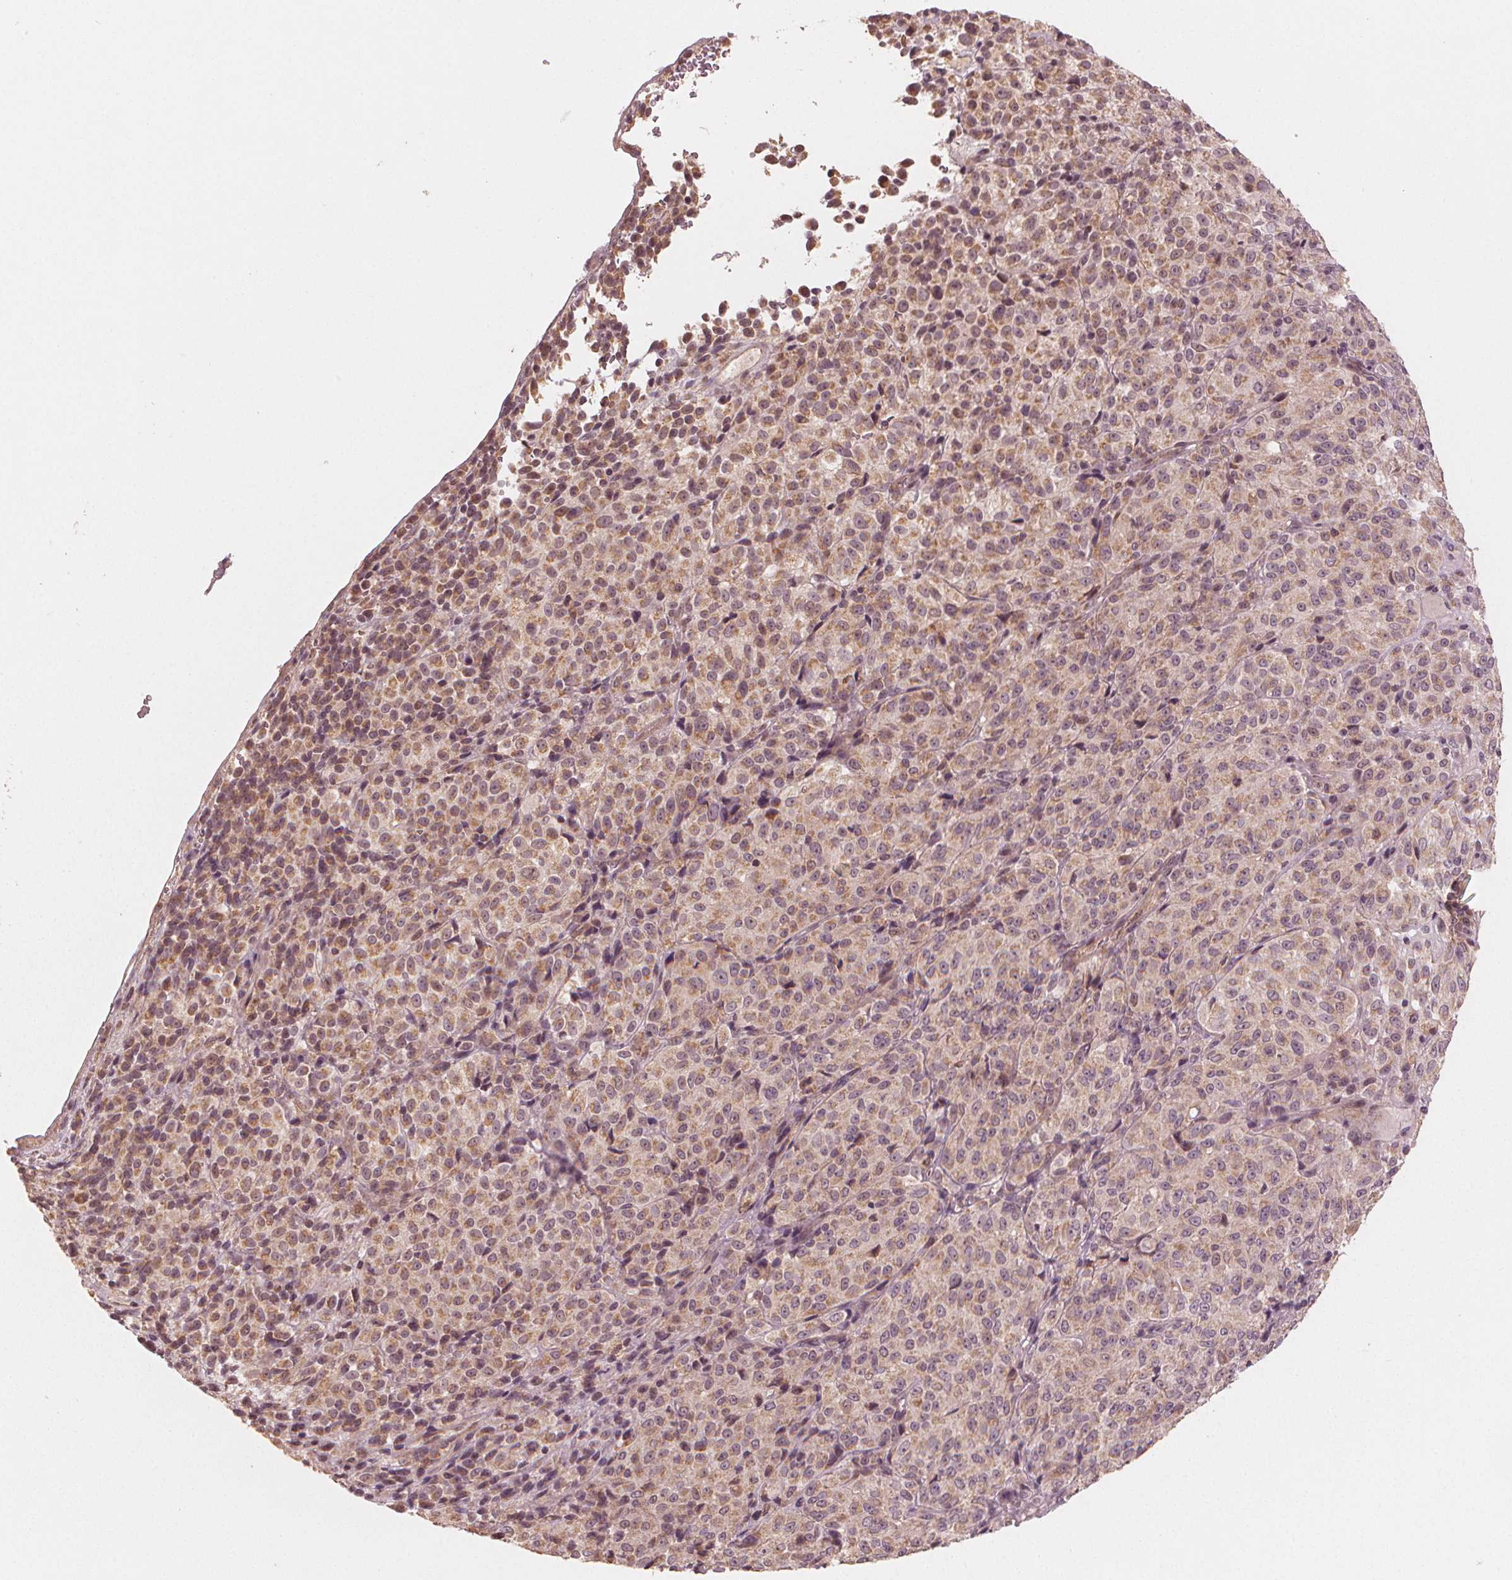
{"staining": {"intensity": "moderate", "quantity": "<25%", "location": "cytoplasmic/membranous"}, "tissue": "melanoma", "cell_type": "Tumor cells", "image_type": "cancer", "snomed": [{"axis": "morphology", "description": "Malignant melanoma, Metastatic site"}, {"axis": "topography", "description": "Brain"}], "caption": "Tumor cells reveal low levels of moderate cytoplasmic/membranous staining in approximately <25% of cells in human malignant melanoma (metastatic site). (IHC, brightfield microscopy, high magnification).", "gene": "CLBA1", "patient": {"sex": "female", "age": 56}}